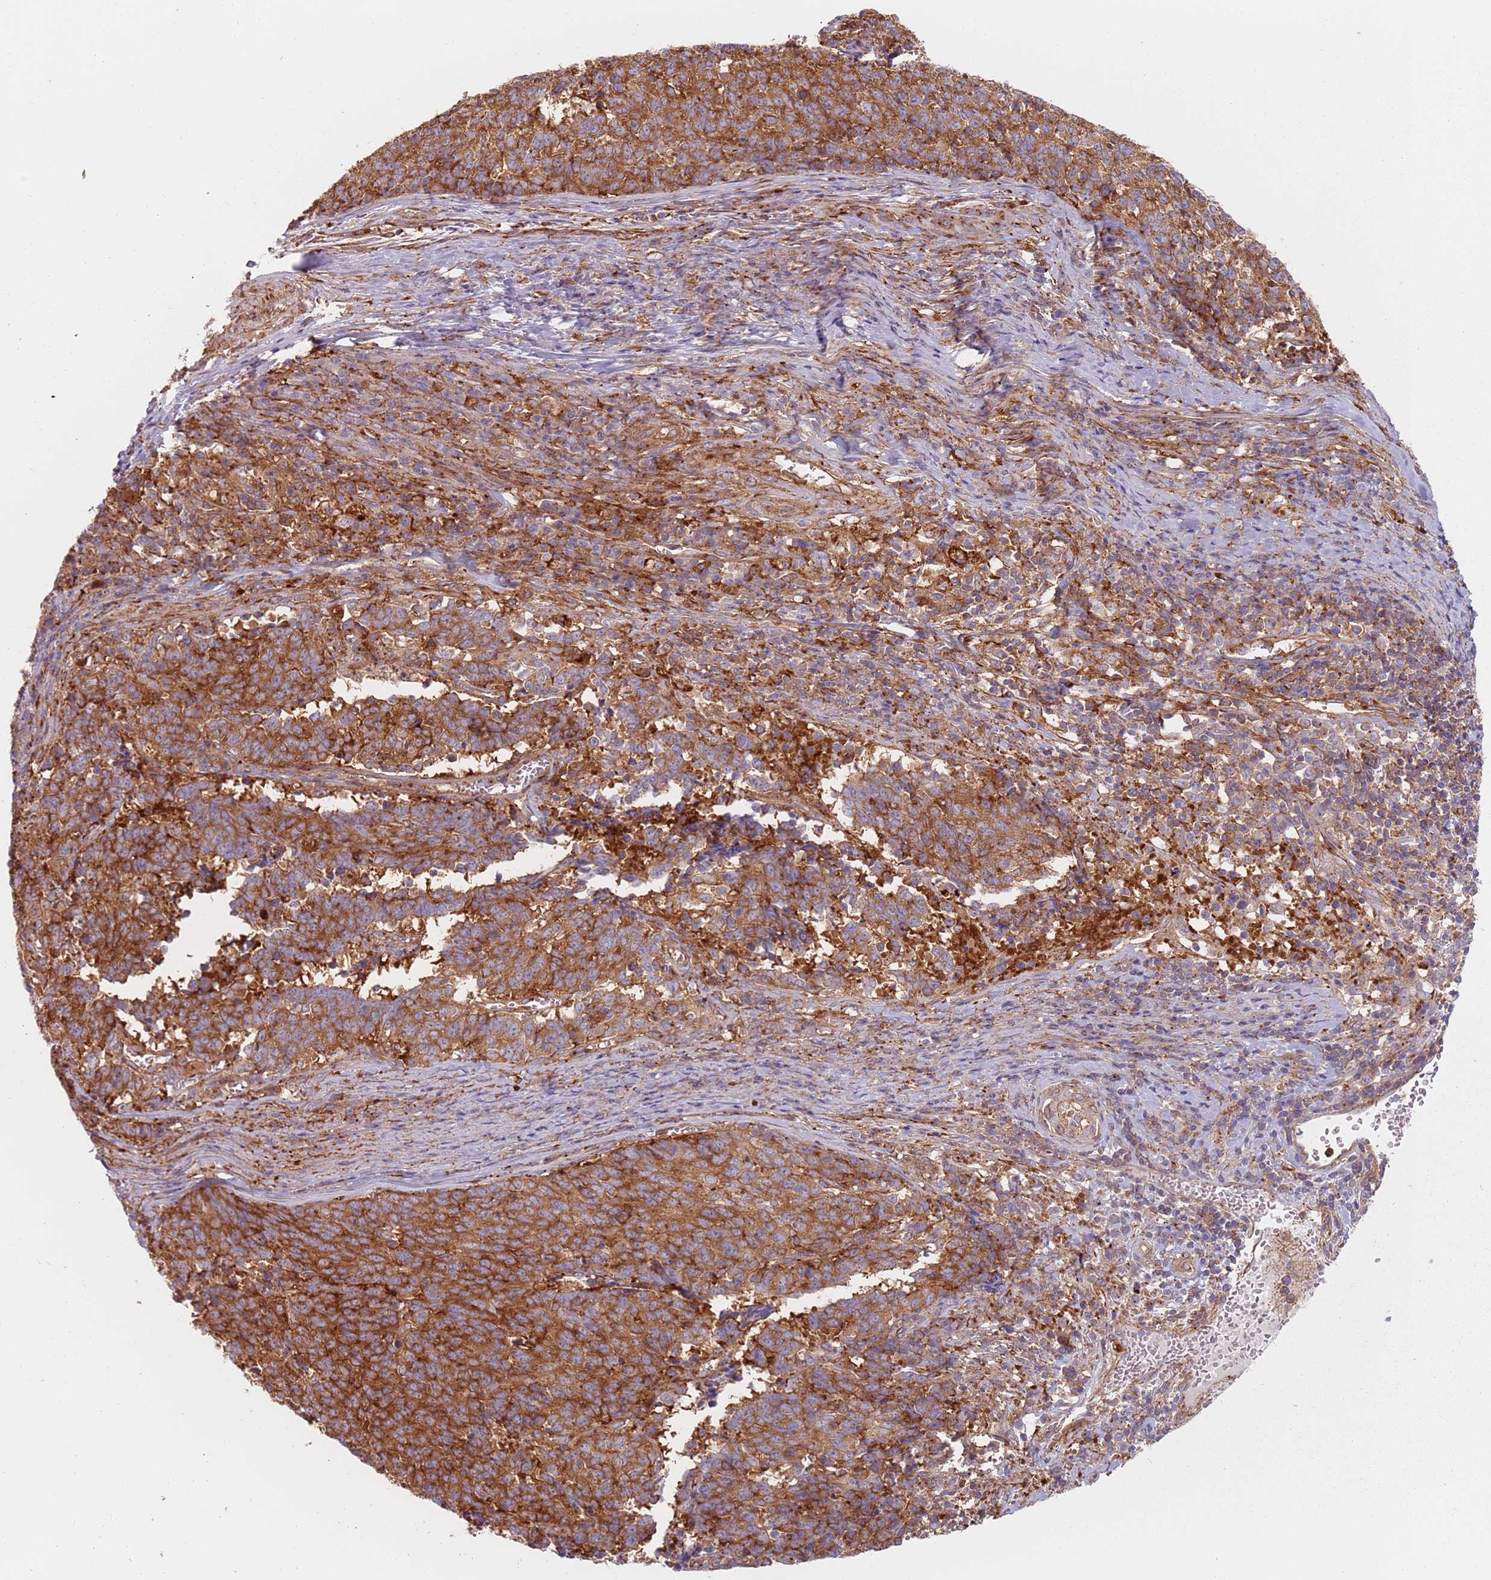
{"staining": {"intensity": "strong", "quantity": ">75%", "location": "cytoplasmic/membranous"}, "tissue": "cervical cancer", "cell_type": "Tumor cells", "image_type": "cancer", "snomed": [{"axis": "morphology", "description": "Squamous cell carcinoma, NOS"}, {"axis": "topography", "description": "Cervix"}], "caption": "Immunohistochemistry micrograph of neoplastic tissue: human cervical cancer (squamous cell carcinoma) stained using IHC exhibits high levels of strong protein expression localized specifically in the cytoplasmic/membranous of tumor cells, appearing as a cytoplasmic/membranous brown color.", "gene": "TPD52L2", "patient": {"sex": "female", "age": 29}}